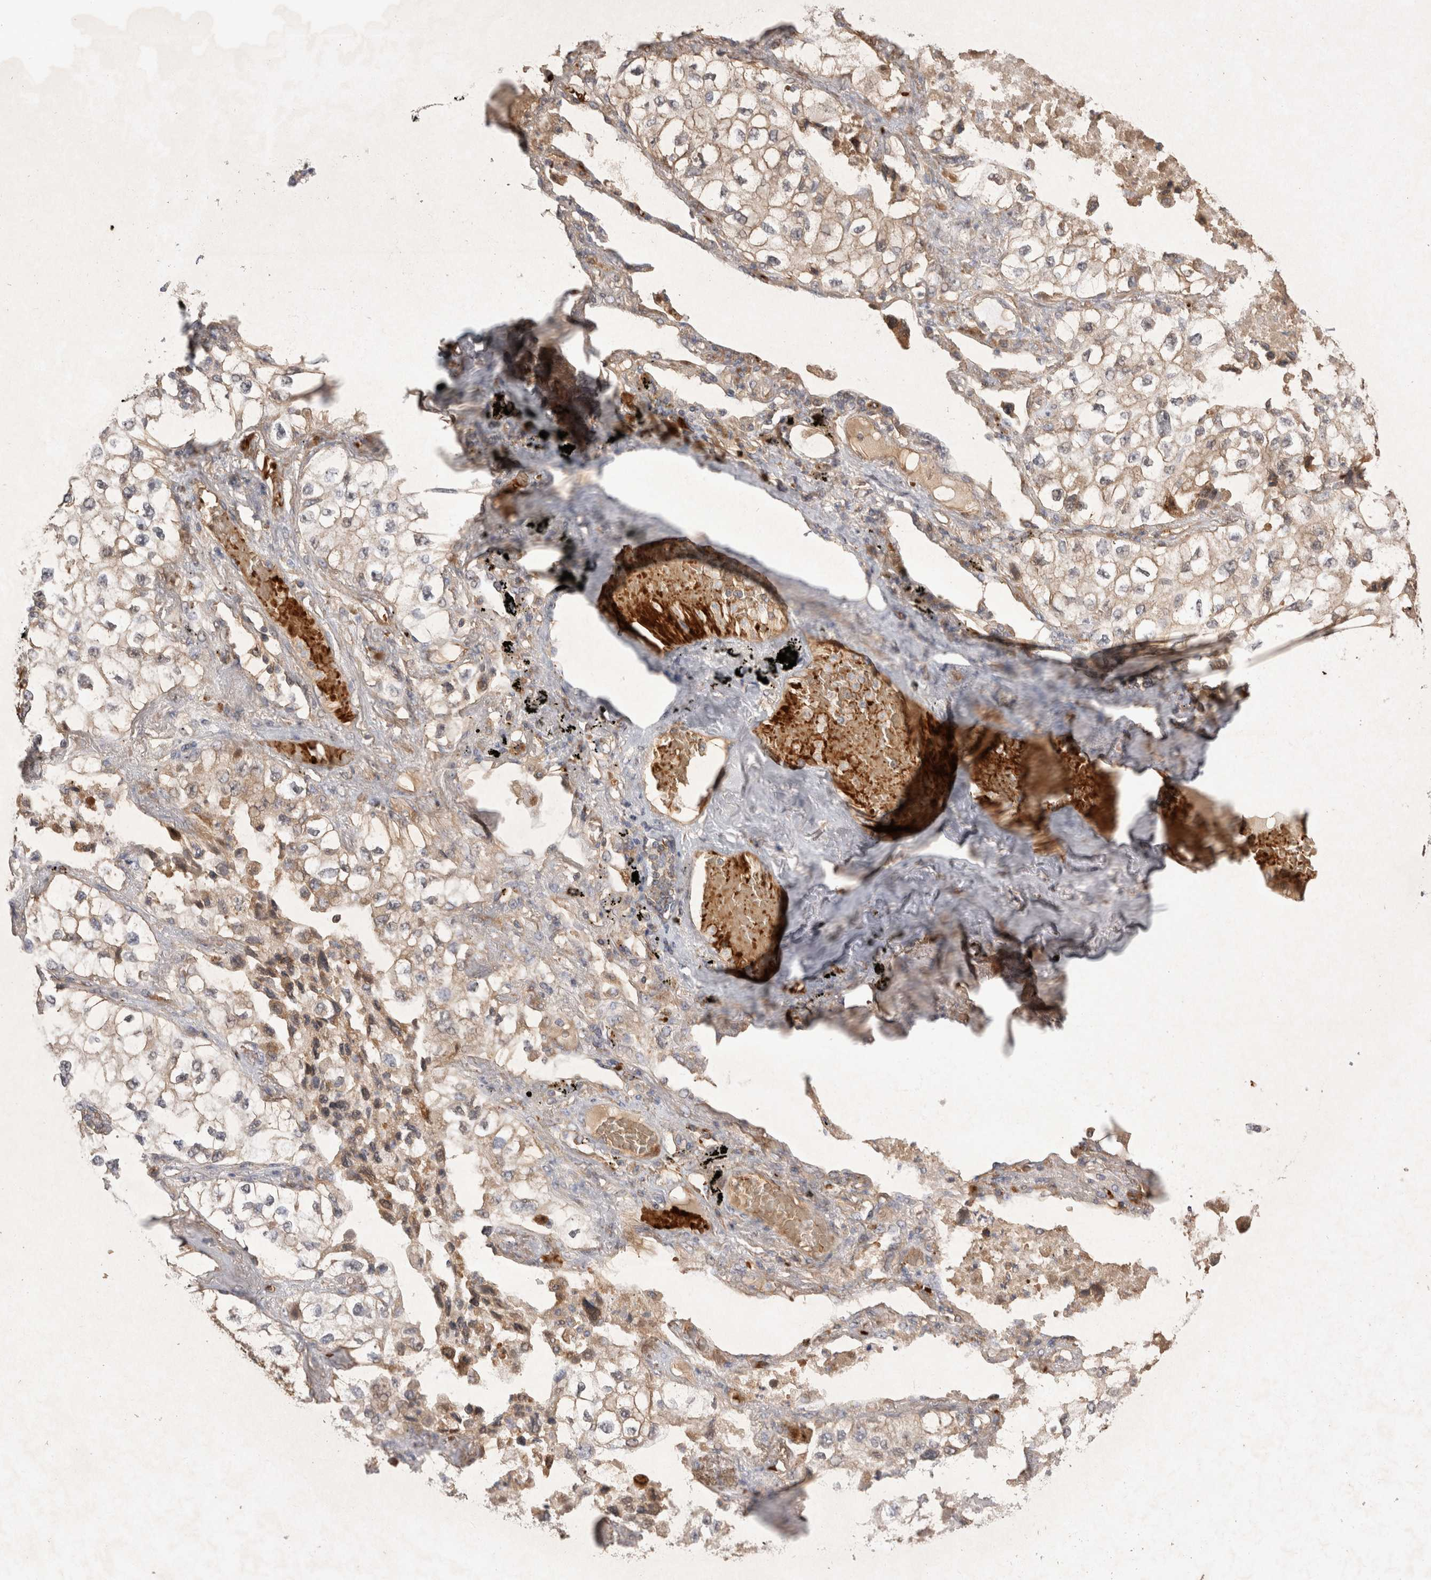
{"staining": {"intensity": "weak", "quantity": "25%-75%", "location": "cytoplasmic/membranous"}, "tissue": "lung cancer", "cell_type": "Tumor cells", "image_type": "cancer", "snomed": [{"axis": "morphology", "description": "Adenocarcinoma, NOS"}, {"axis": "topography", "description": "Lung"}], "caption": "There is low levels of weak cytoplasmic/membranous positivity in tumor cells of lung cancer, as demonstrated by immunohistochemical staining (brown color).", "gene": "FAM221A", "patient": {"sex": "male", "age": 63}}